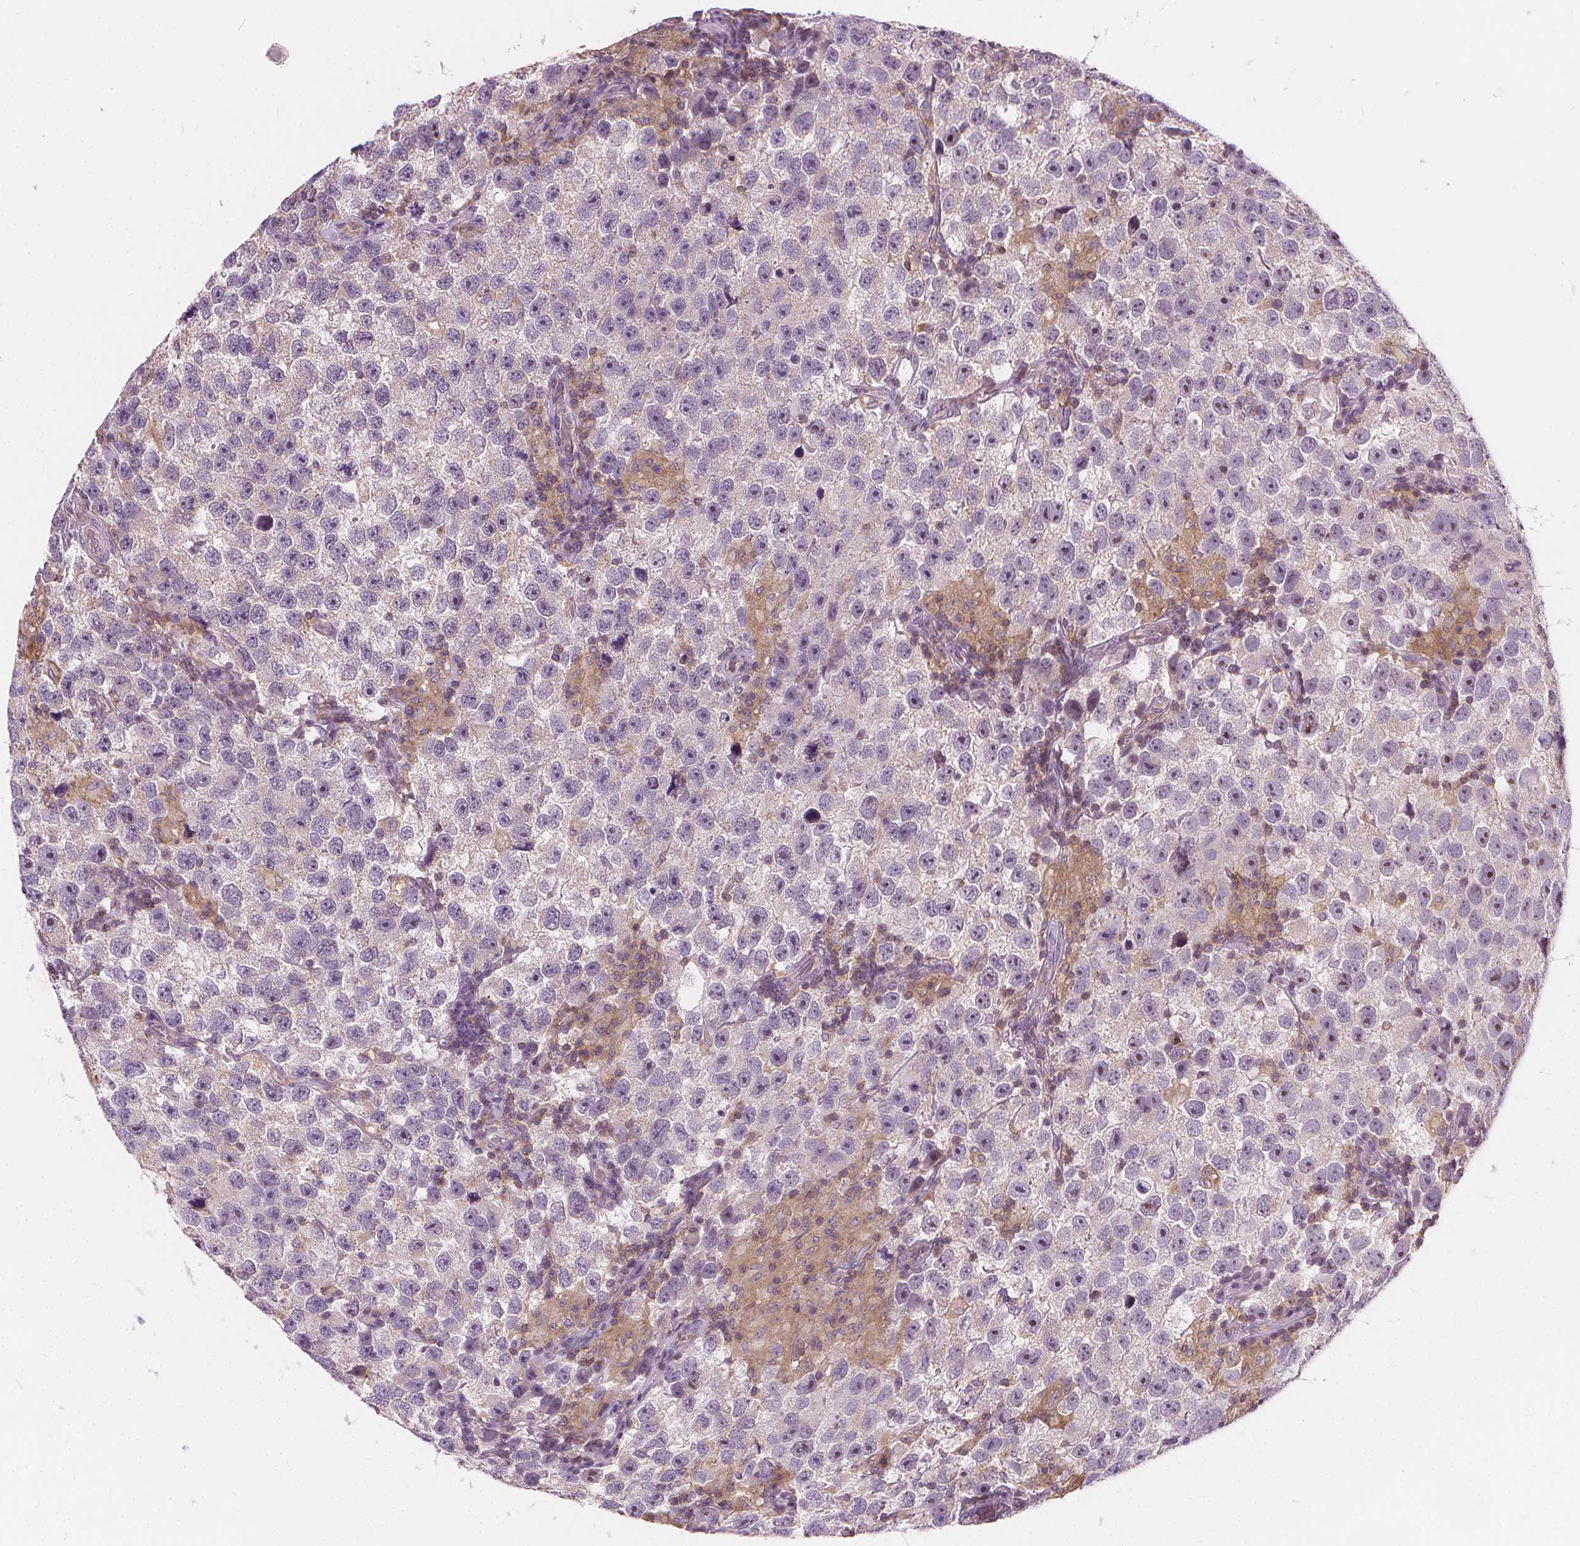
{"staining": {"intensity": "negative", "quantity": "none", "location": "none"}, "tissue": "testis cancer", "cell_type": "Tumor cells", "image_type": "cancer", "snomed": [{"axis": "morphology", "description": "Seminoma, NOS"}, {"axis": "topography", "description": "Testis"}], "caption": "Immunohistochemistry (IHC) histopathology image of neoplastic tissue: testis seminoma stained with DAB (3,3'-diaminobenzidine) exhibits no significant protein staining in tumor cells.", "gene": "RAB20", "patient": {"sex": "male", "age": 26}}